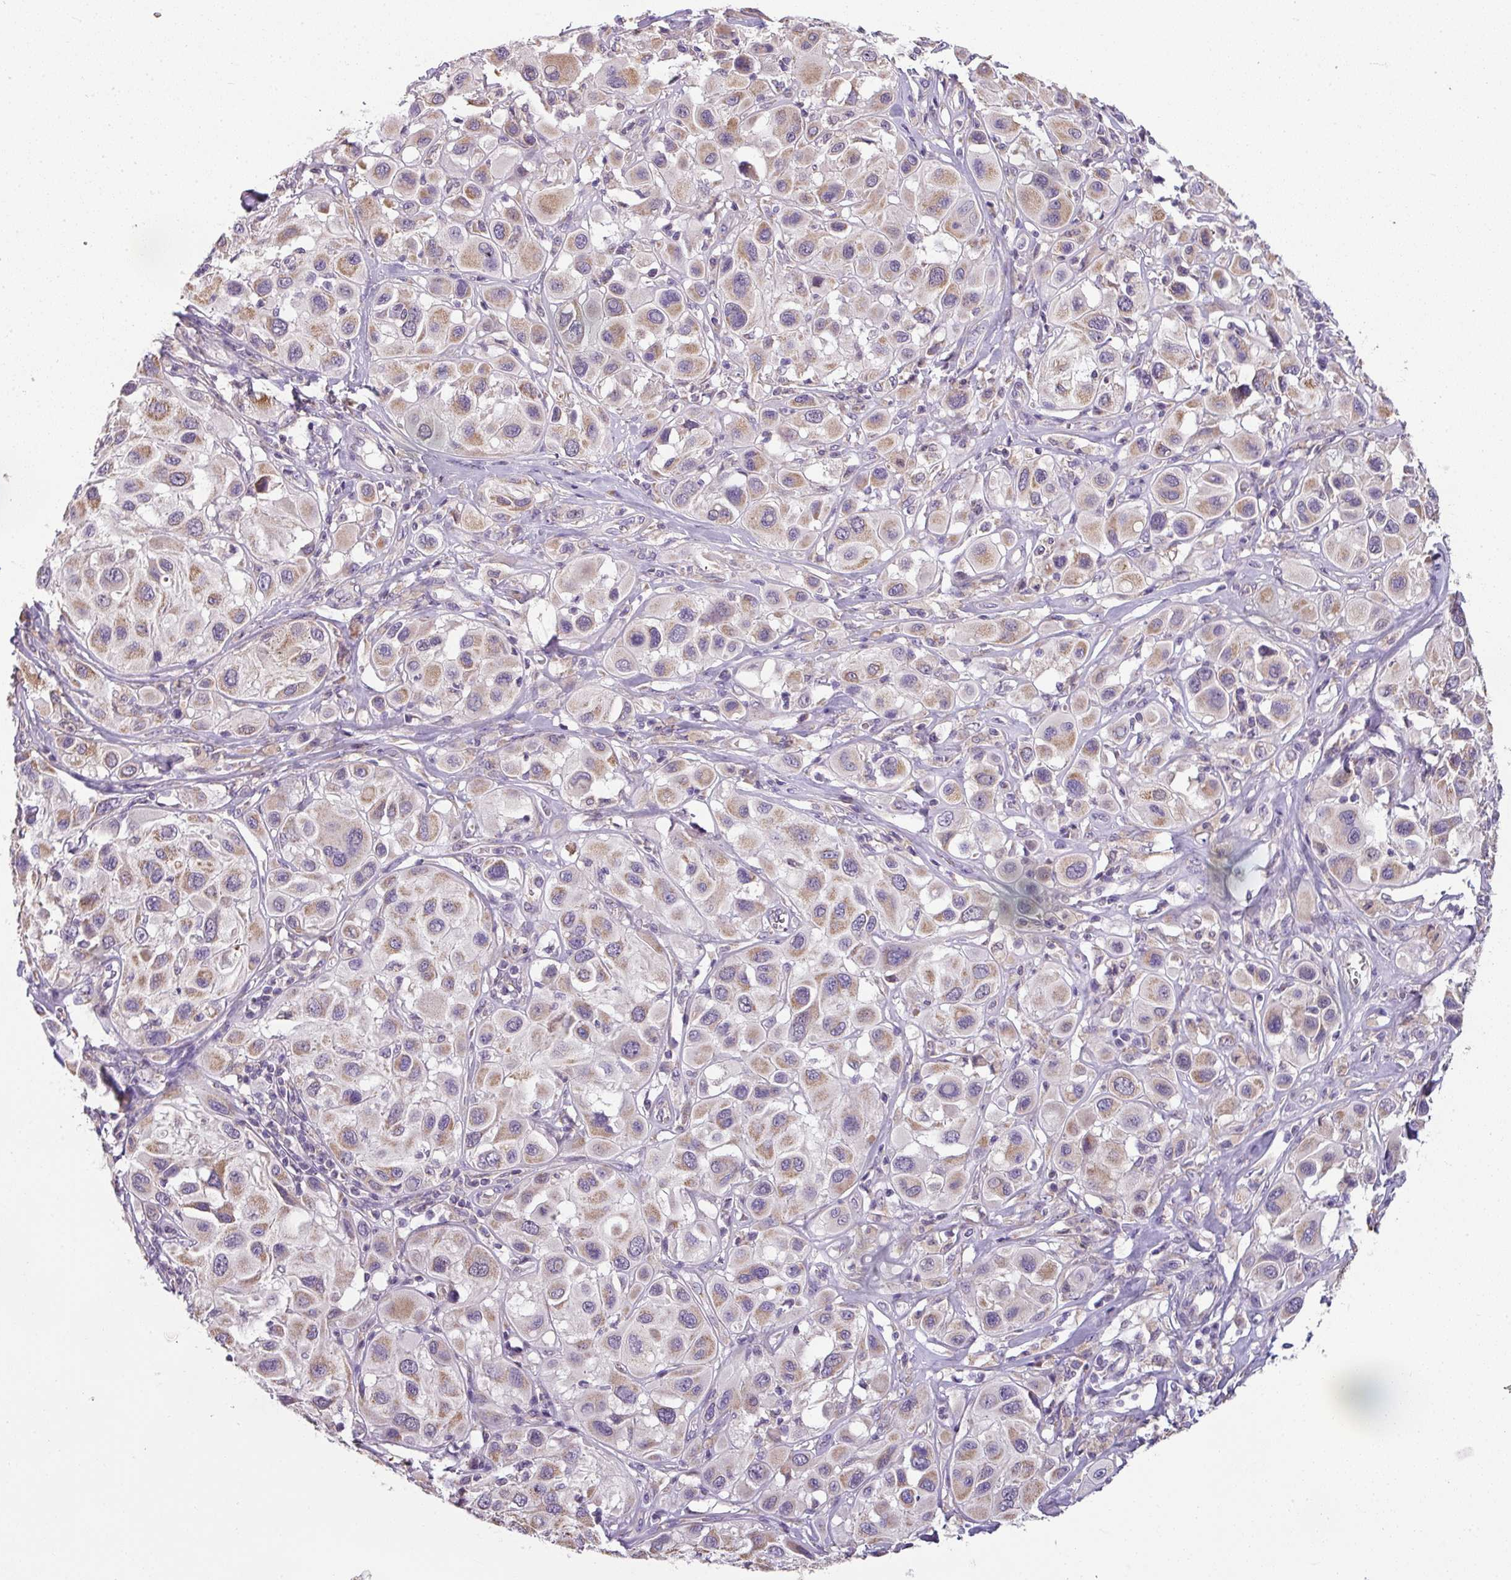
{"staining": {"intensity": "moderate", "quantity": ">75%", "location": "cytoplasmic/membranous"}, "tissue": "melanoma", "cell_type": "Tumor cells", "image_type": "cancer", "snomed": [{"axis": "morphology", "description": "Malignant melanoma, Metastatic site"}, {"axis": "topography", "description": "Skin"}], "caption": "Melanoma was stained to show a protein in brown. There is medium levels of moderate cytoplasmic/membranous expression in approximately >75% of tumor cells.", "gene": "PALS2", "patient": {"sex": "male", "age": 41}}